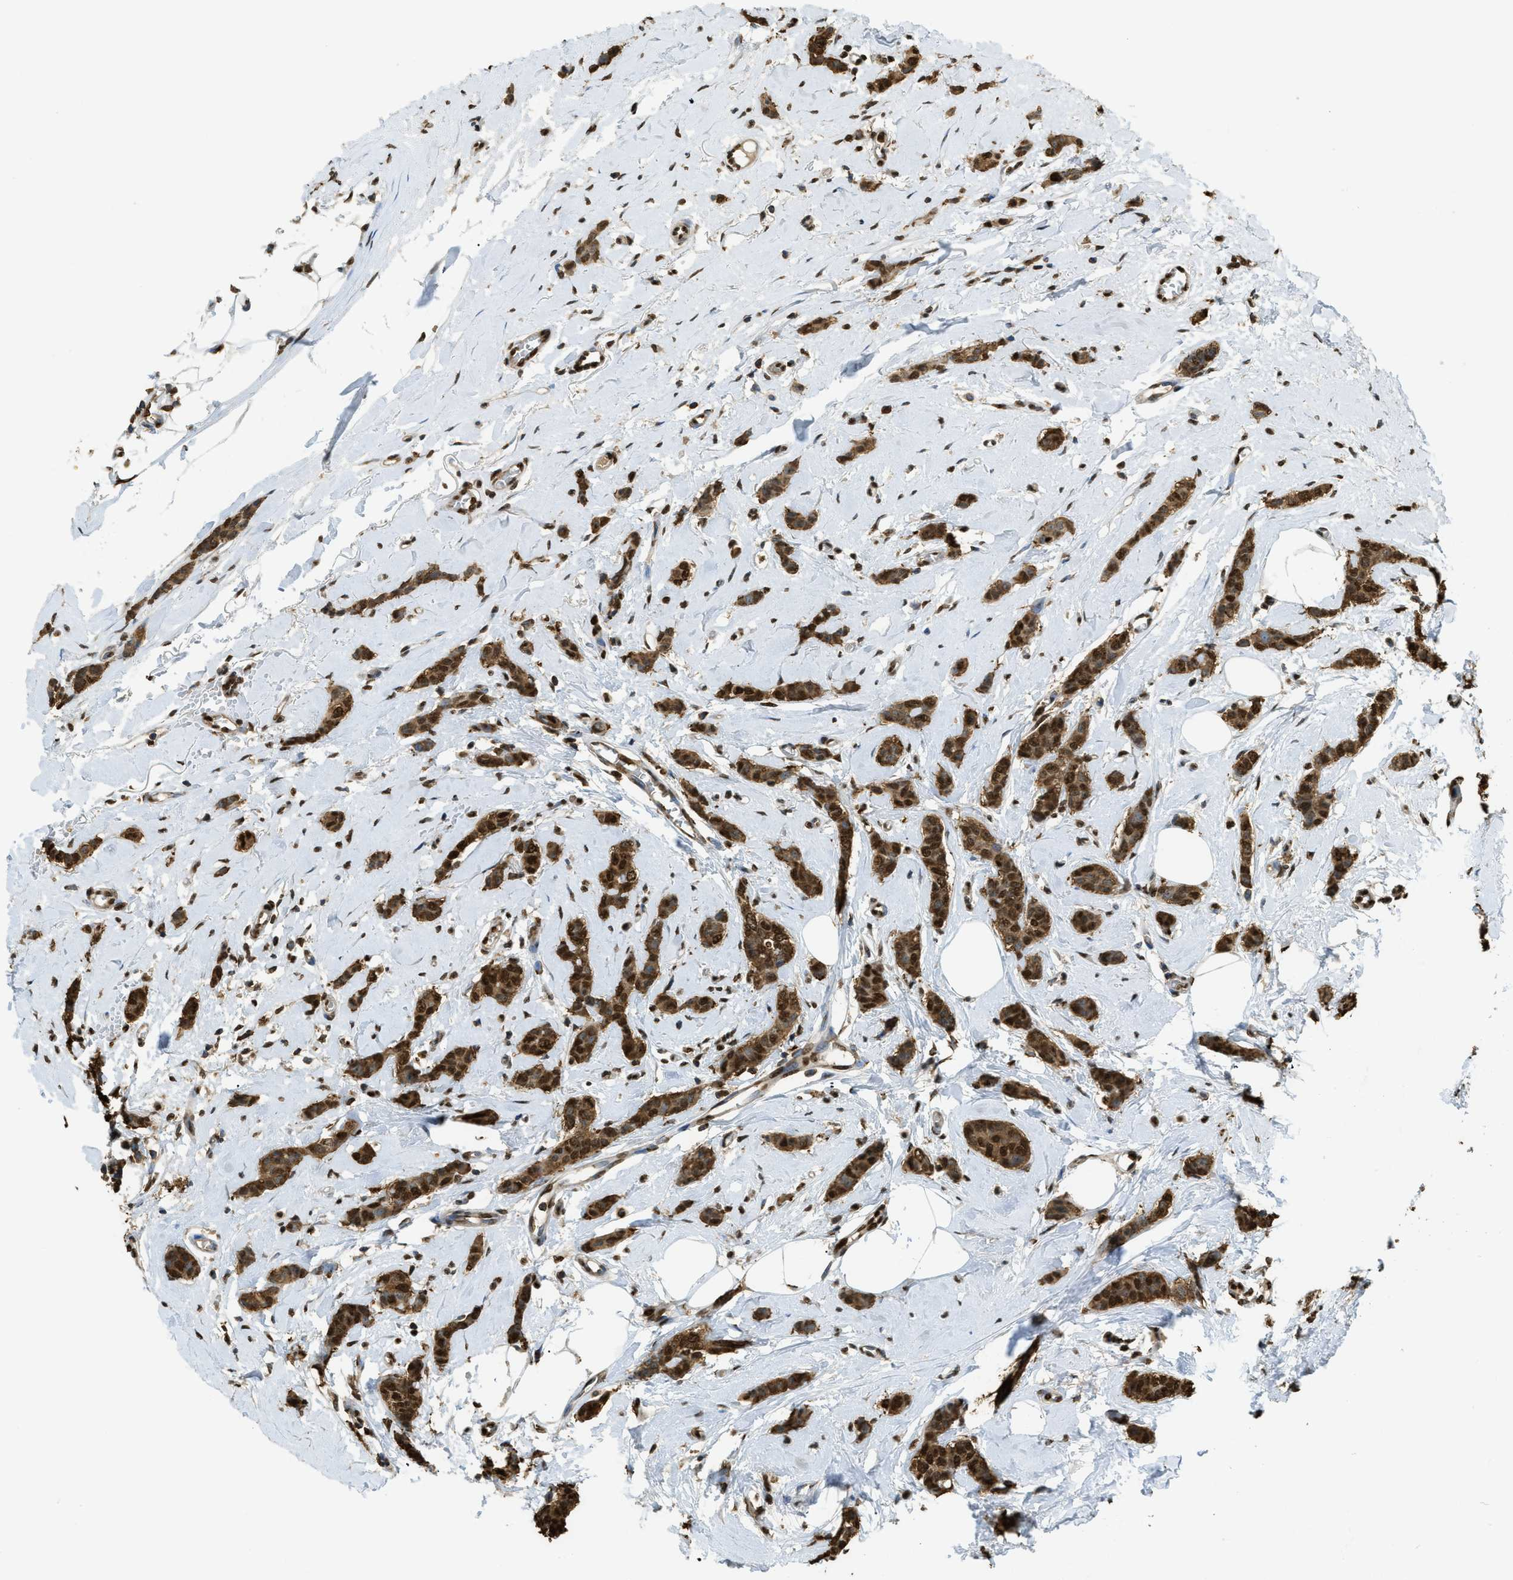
{"staining": {"intensity": "strong", "quantity": ">75%", "location": "cytoplasmic/membranous,nuclear"}, "tissue": "breast cancer", "cell_type": "Tumor cells", "image_type": "cancer", "snomed": [{"axis": "morphology", "description": "Lobular carcinoma"}, {"axis": "topography", "description": "Skin"}, {"axis": "topography", "description": "Breast"}], "caption": "This image reveals immunohistochemistry staining of breast cancer, with high strong cytoplasmic/membranous and nuclear positivity in approximately >75% of tumor cells.", "gene": "NR5A2", "patient": {"sex": "female", "age": 46}}